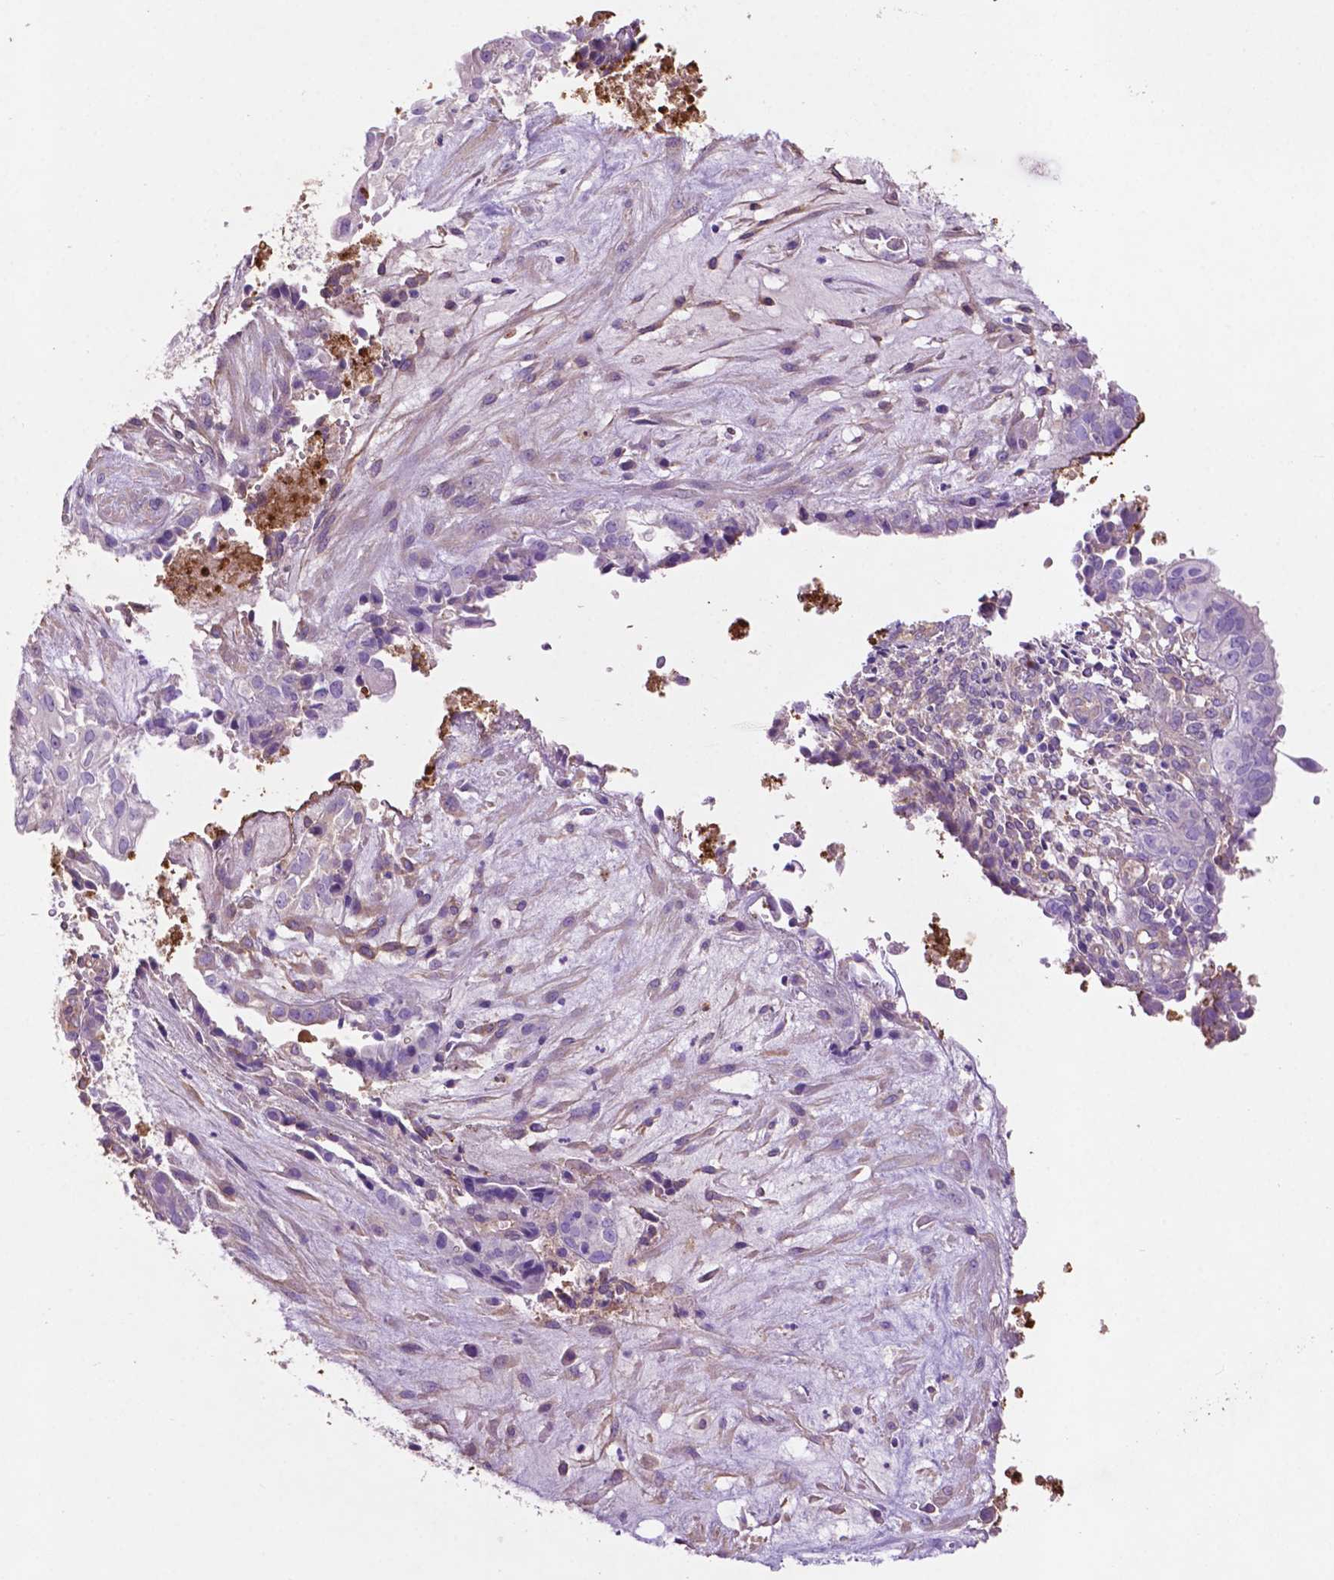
{"staining": {"intensity": "negative", "quantity": "none", "location": "none"}, "tissue": "ovarian cancer", "cell_type": "Tumor cells", "image_type": "cancer", "snomed": [{"axis": "morphology", "description": "Carcinoma, endometroid"}, {"axis": "topography", "description": "Ovary"}], "caption": "Human ovarian cancer (endometroid carcinoma) stained for a protein using immunohistochemistry reveals no expression in tumor cells.", "gene": "GDPD5", "patient": {"sex": "female", "age": 64}}